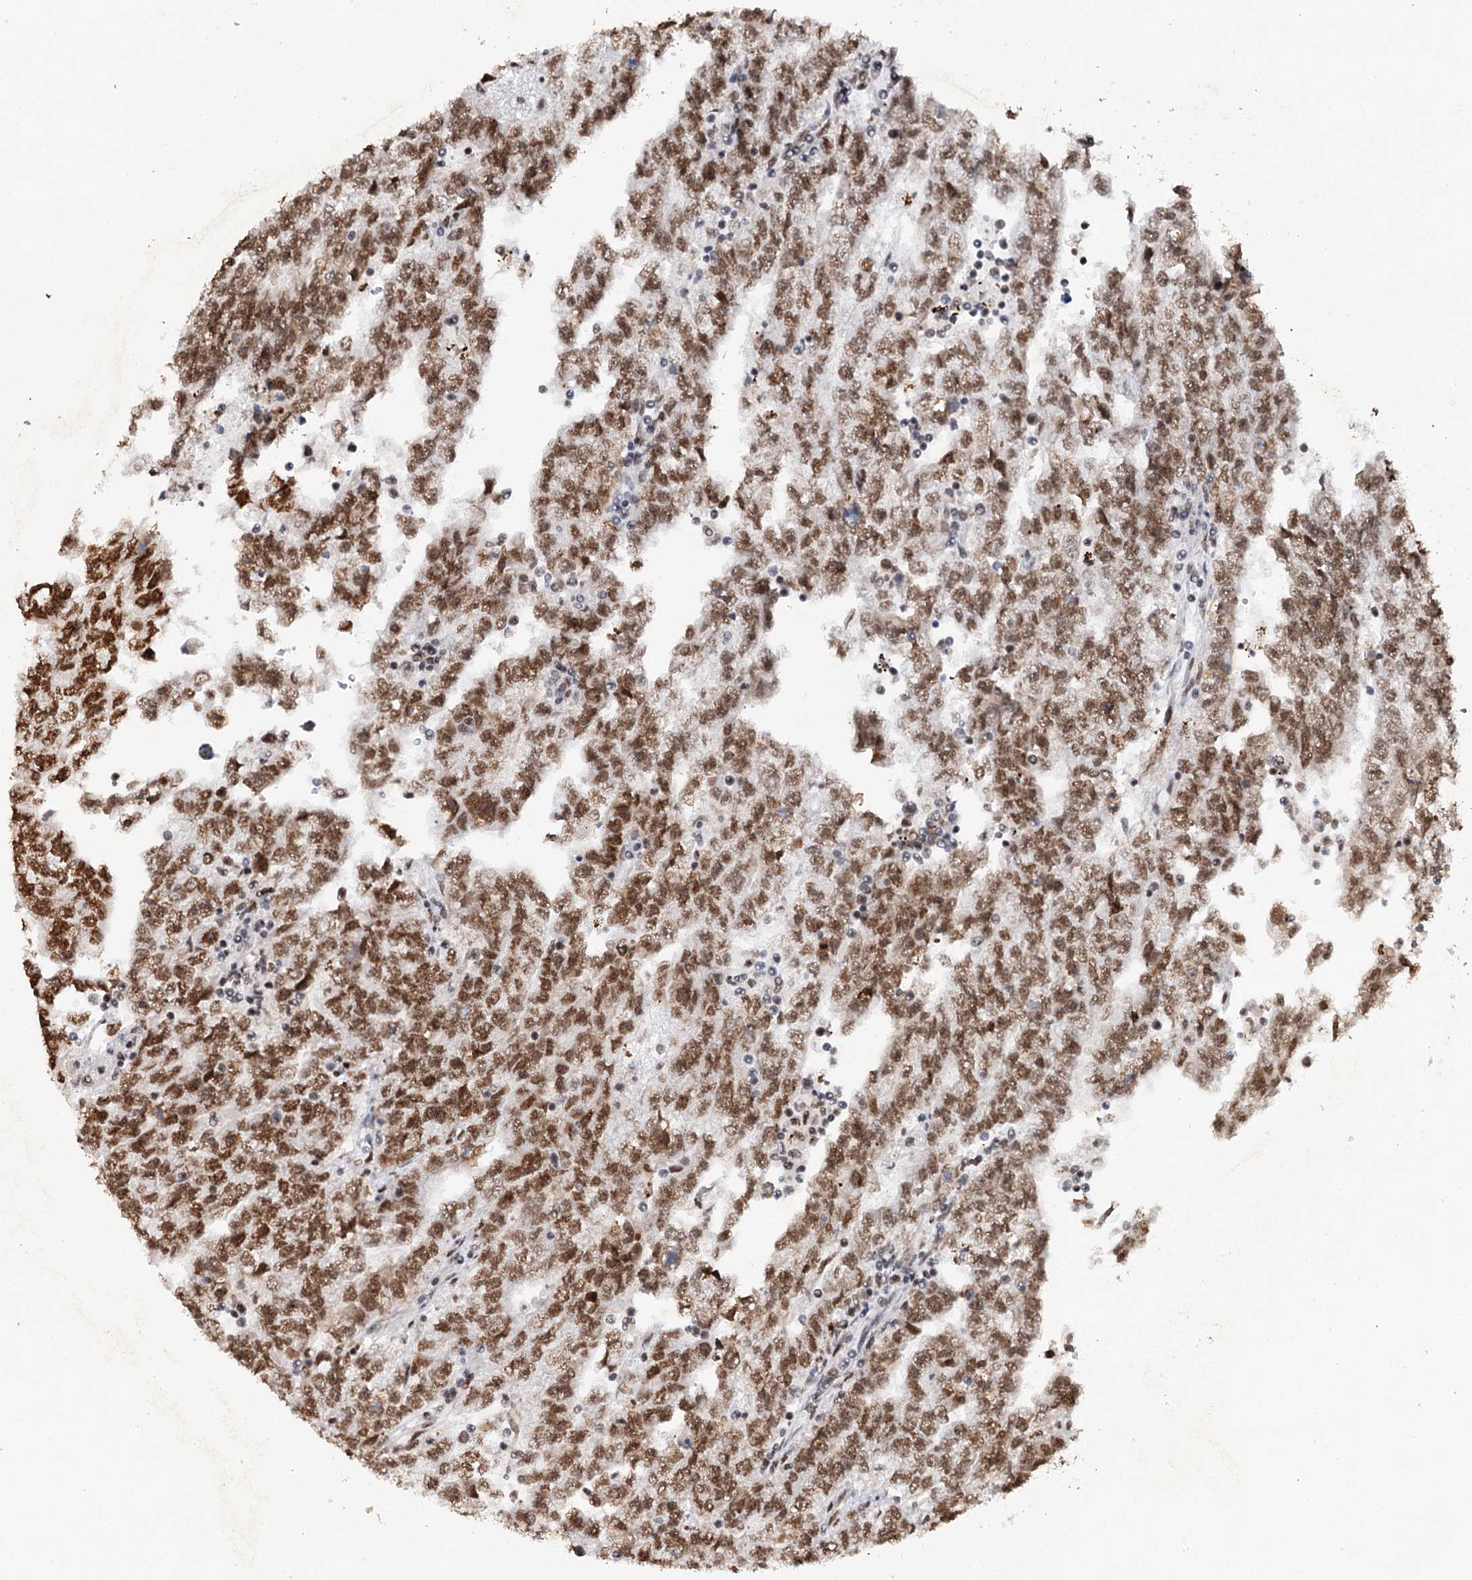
{"staining": {"intensity": "moderate", "quantity": ">75%", "location": "nuclear"}, "tissue": "testis cancer", "cell_type": "Tumor cells", "image_type": "cancer", "snomed": [{"axis": "morphology", "description": "Carcinoma, Embryonal, NOS"}, {"axis": "topography", "description": "Testis"}], "caption": "There is medium levels of moderate nuclear expression in tumor cells of testis cancer, as demonstrated by immunohistochemical staining (brown color).", "gene": "MATR3", "patient": {"sex": "male", "age": 25}}